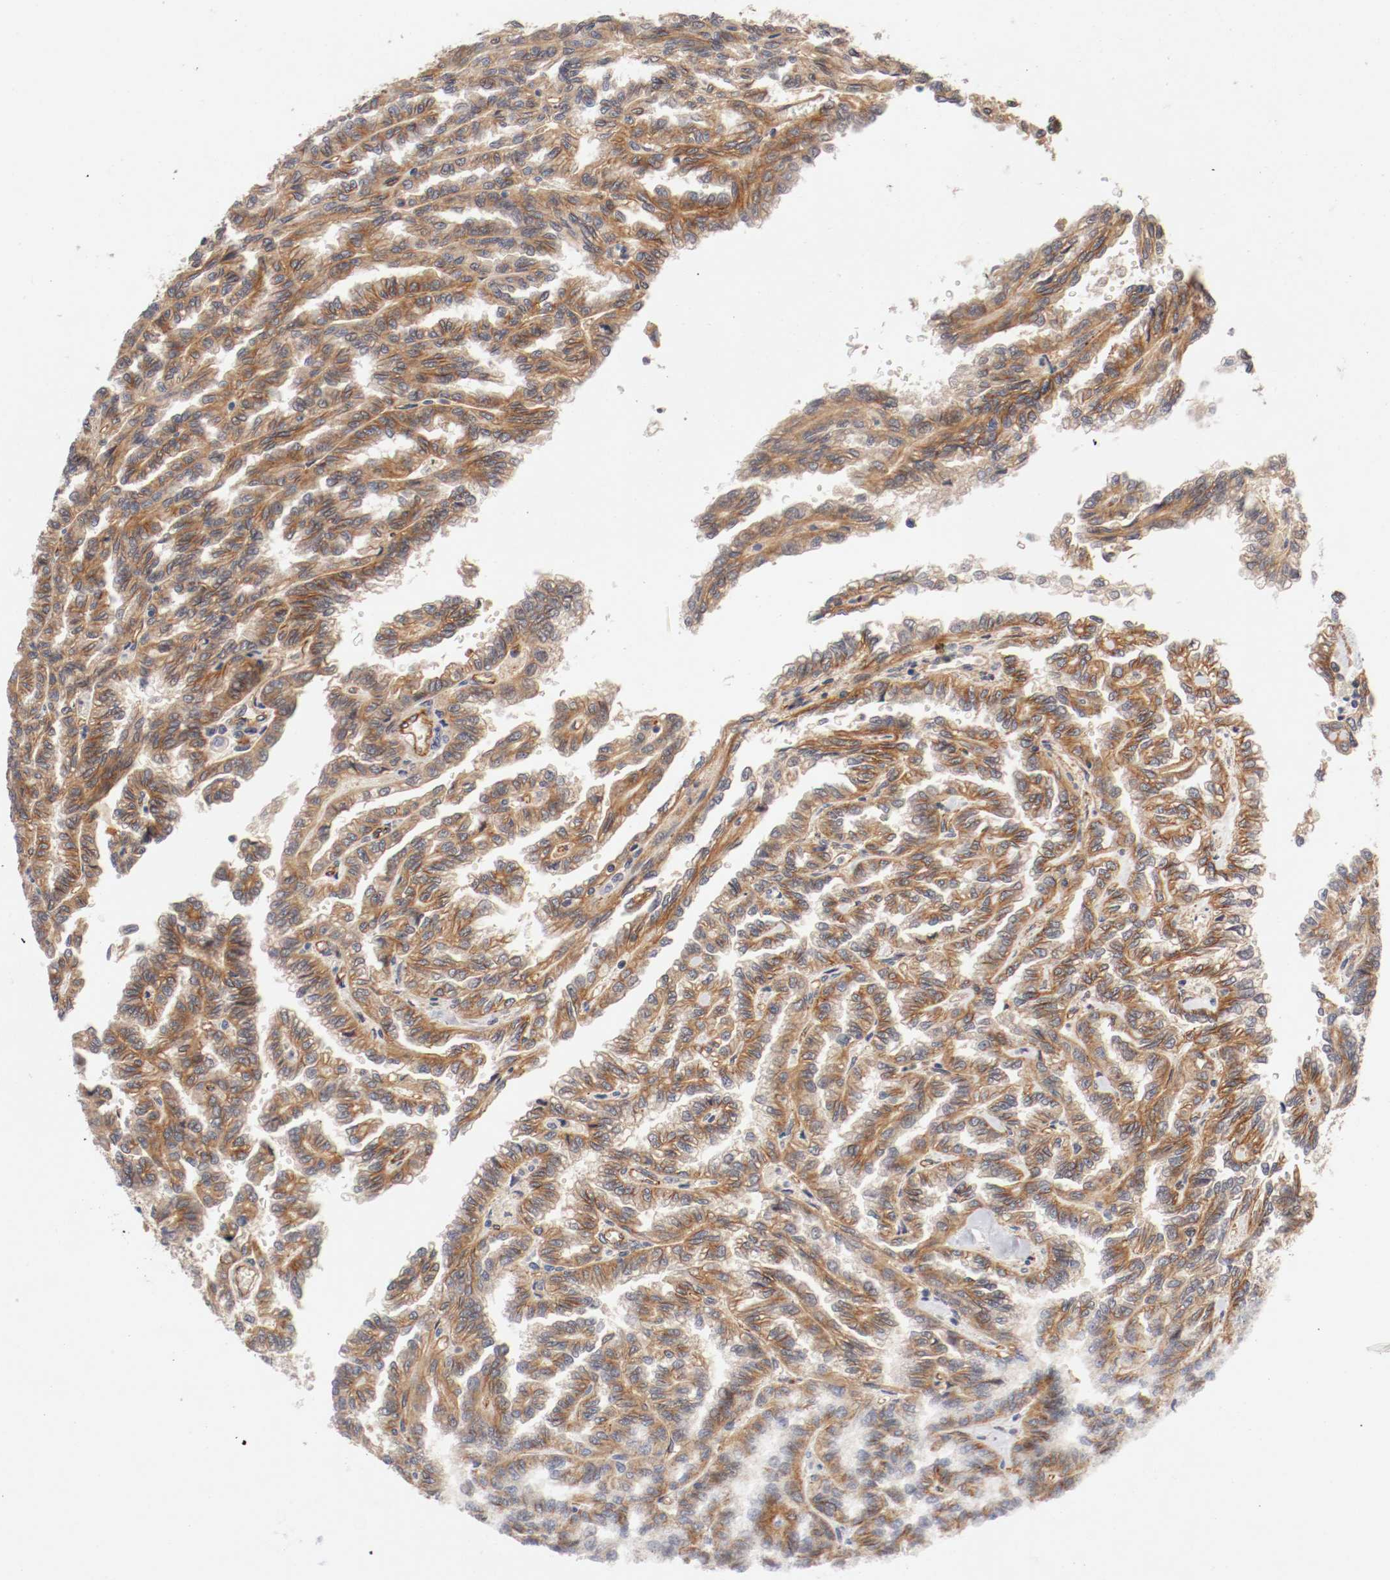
{"staining": {"intensity": "moderate", "quantity": ">75%", "location": "cytoplasmic/membranous"}, "tissue": "renal cancer", "cell_type": "Tumor cells", "image_type": "cancer", "snomed": [{"axis": "morphology", "description": "Inflammation, NOS"}, {"axis": "morphology", "description": "Adenocarcinoma, NOS"}, {"axis": "topography", "description": "Kidney"}], "caption": "This is a photomicrograph of immunohistochemistry (IHC) staining of renal cancer (adenocarcinoma), which shows moderate staining in the cytoplasmic/membranous of tumor cells.", "gene": "TYK2", "patient": {"sex": "male", "age": 68}}